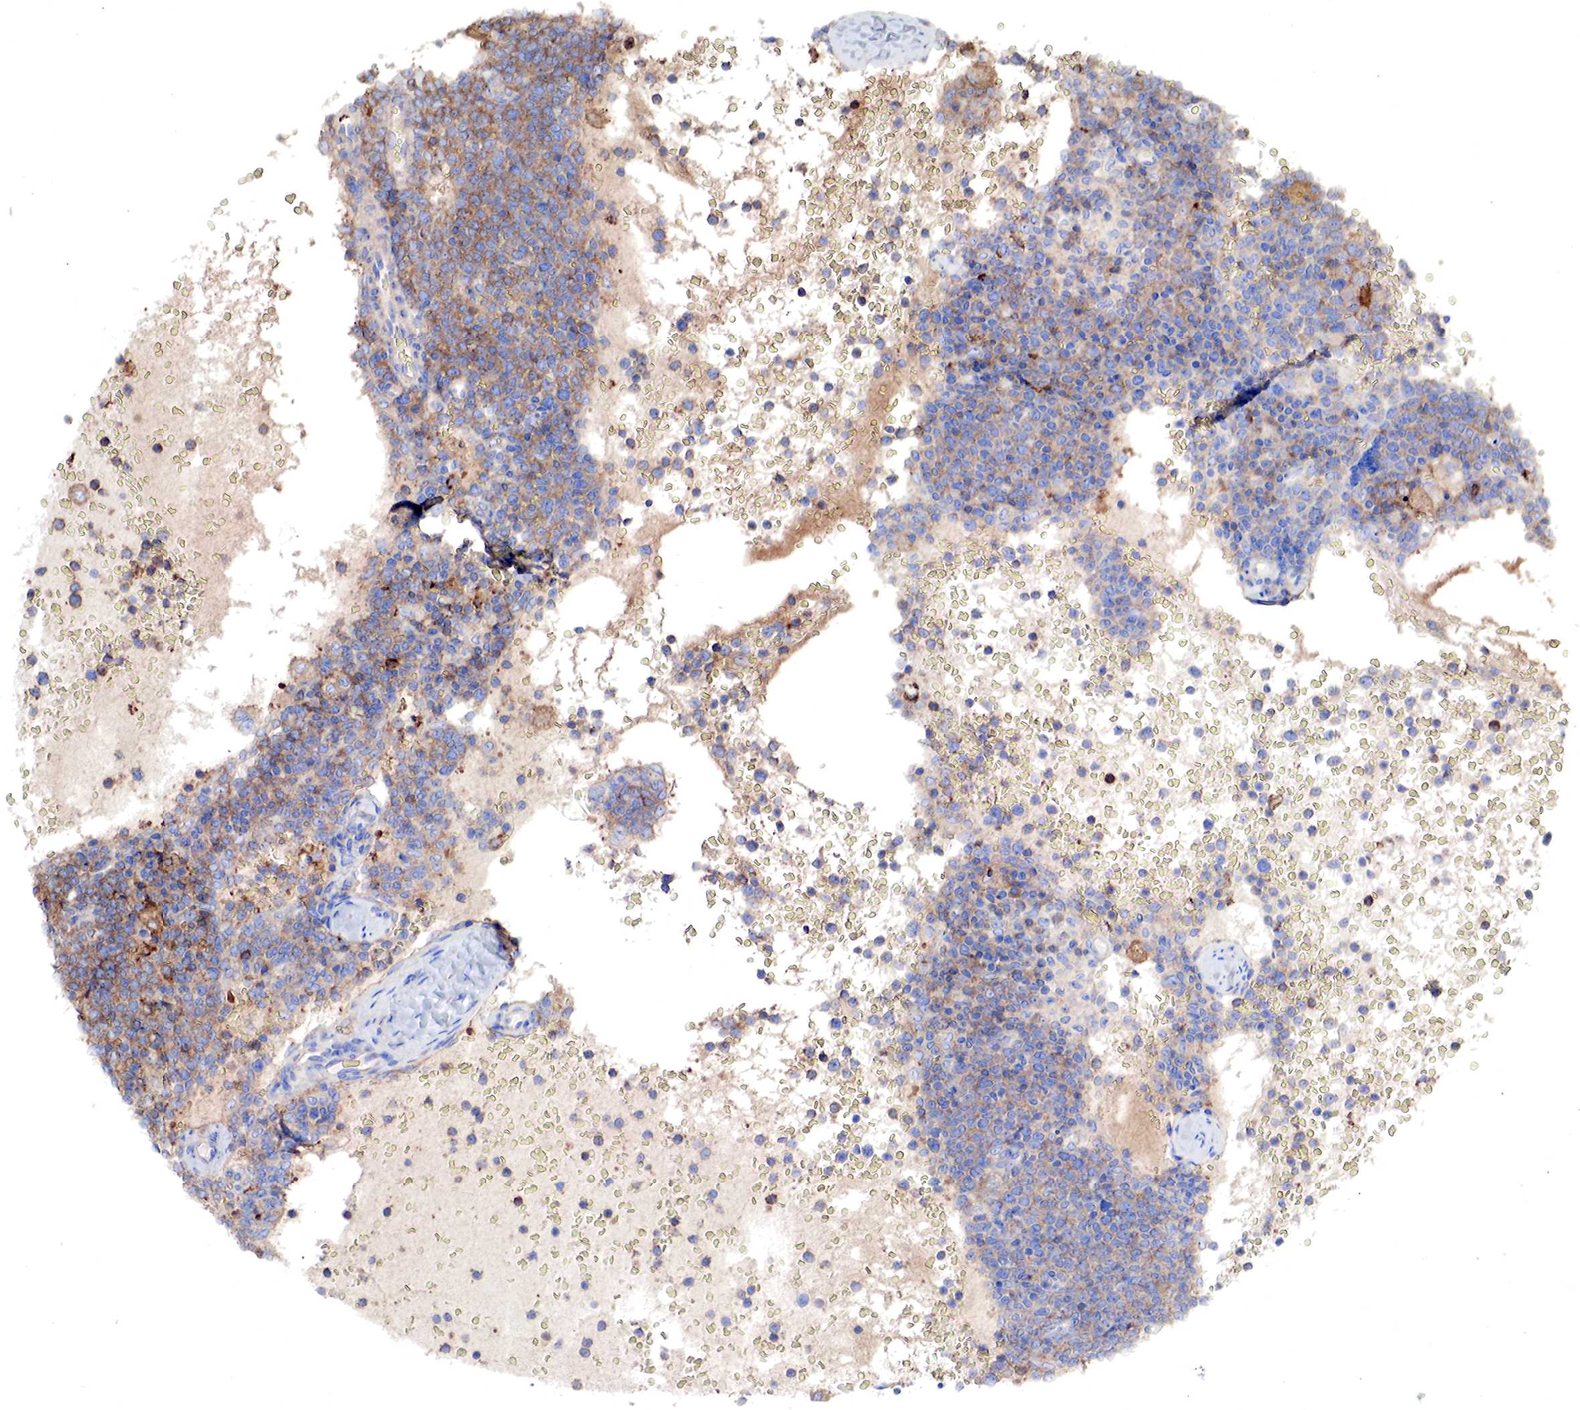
{"staining": {"intensity": "moderate", "quantity": "25%-75%", "location": "cytoplasmic/membranous"}, "tissue": "lymphoma", "cell_type": "Tumor cells", "image_type": "cancer", "snomed": [{"axis": "morphology", "description": "Malignant lymphoma, non-Hodgkin's type, High grade"}, {"axis": "topography", "description": "Lymph node"}], "caption": "This image displays immunohistochemistry (IHC) staining of human high-grade malignant lymphoma, non-Hodgkin's type, with medium moderate cytoplasmic/membranous positivity in about 25%-75% of tumor cells.", "gene": "G6PD", "patient": {"sex": "female", "age": 76}}